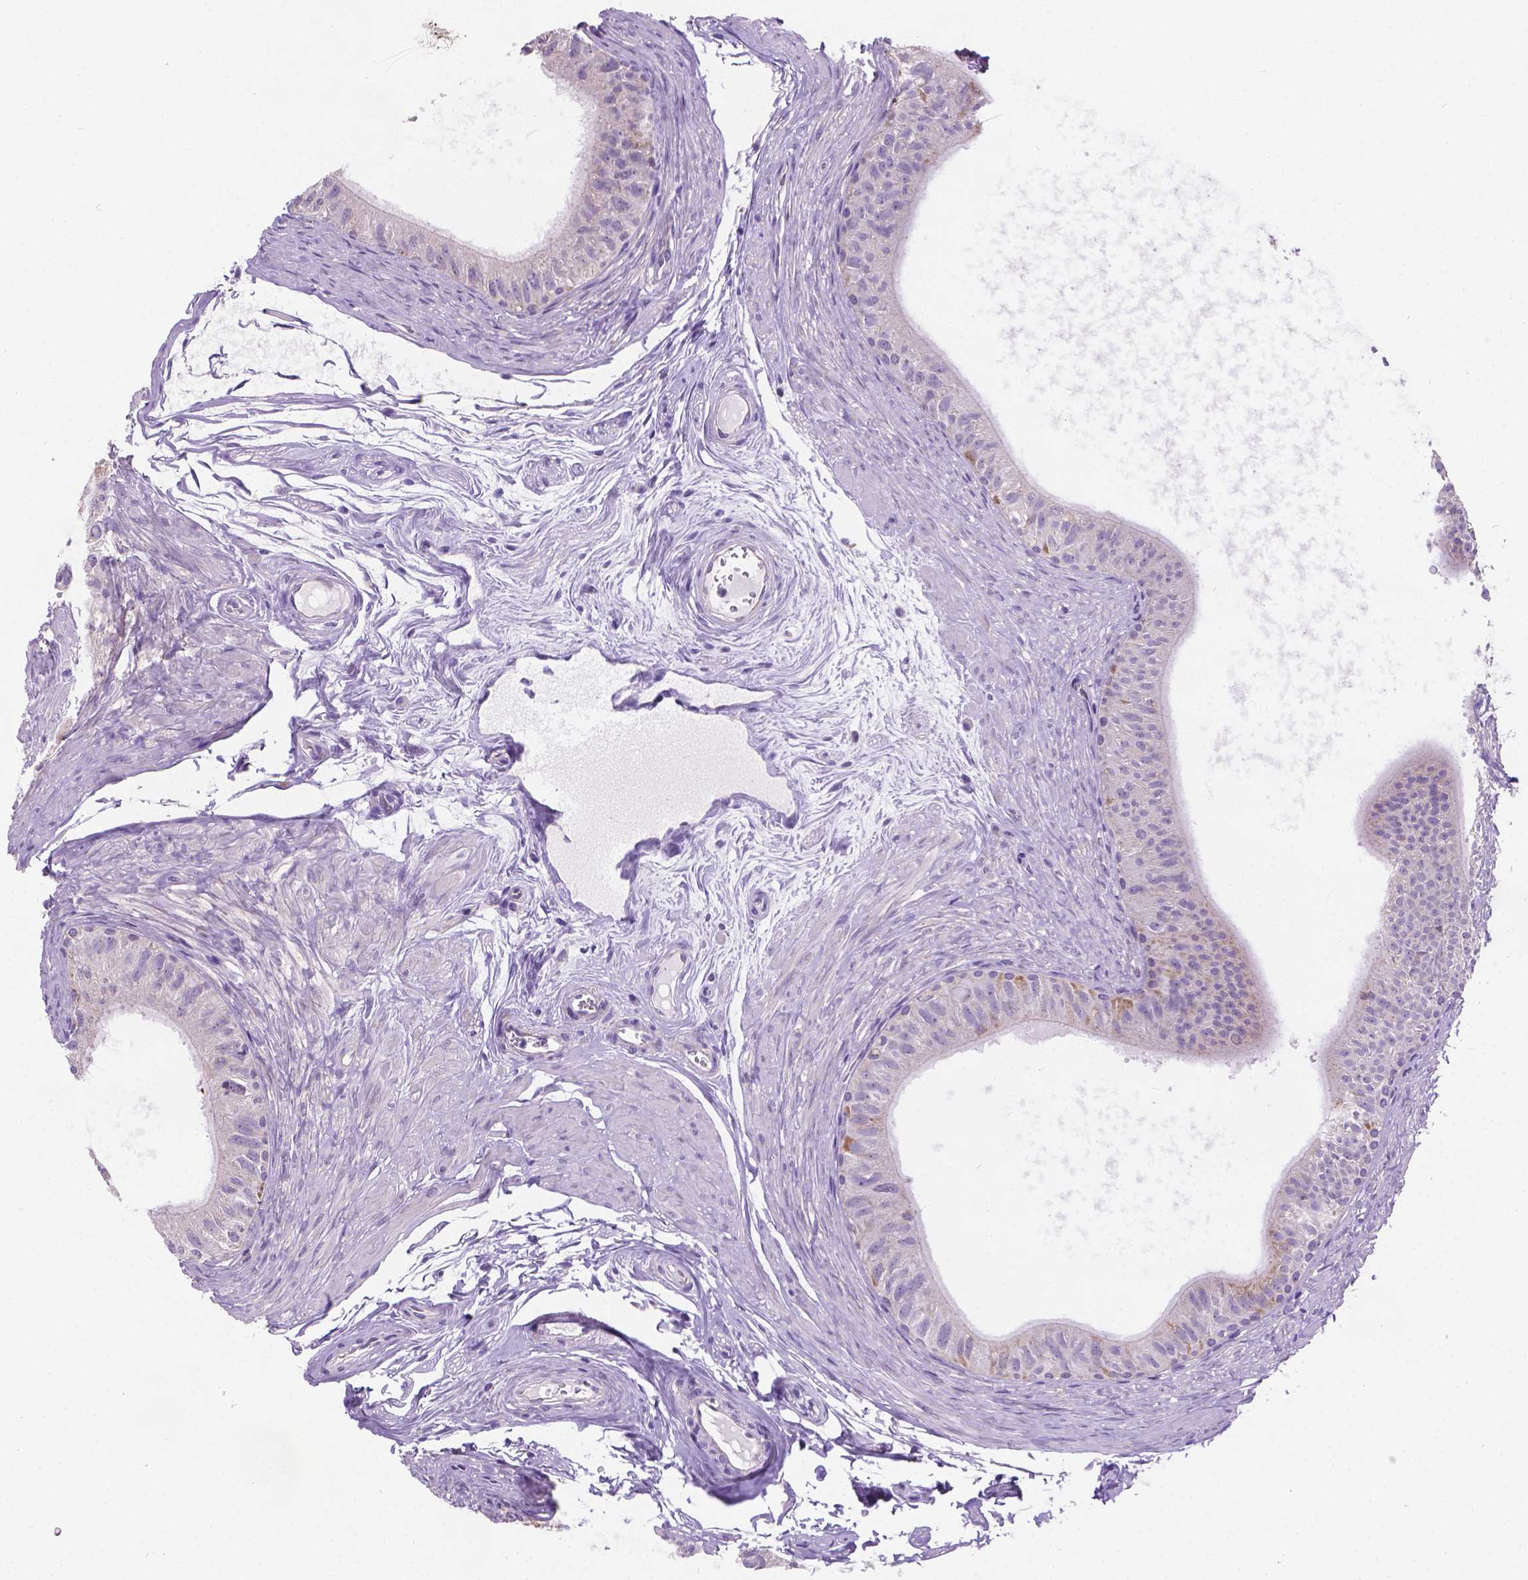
{"staining": {"intensity": "negative", "quantity": "none", "location": "none"}, "tissue": "epididymis", "cell_type": "Glandular cells", "image_type": "normal", "snomed": [{"axis": "morphology", "description": "Normal tissue, NOS"}, {"axis": "topography", "description": "Epididymis"}], "caption": "Glandular cells show no significant staining in normal epididymis.", "gene": "CSPG5", "patient": {"sex": "male", "age": 36}}